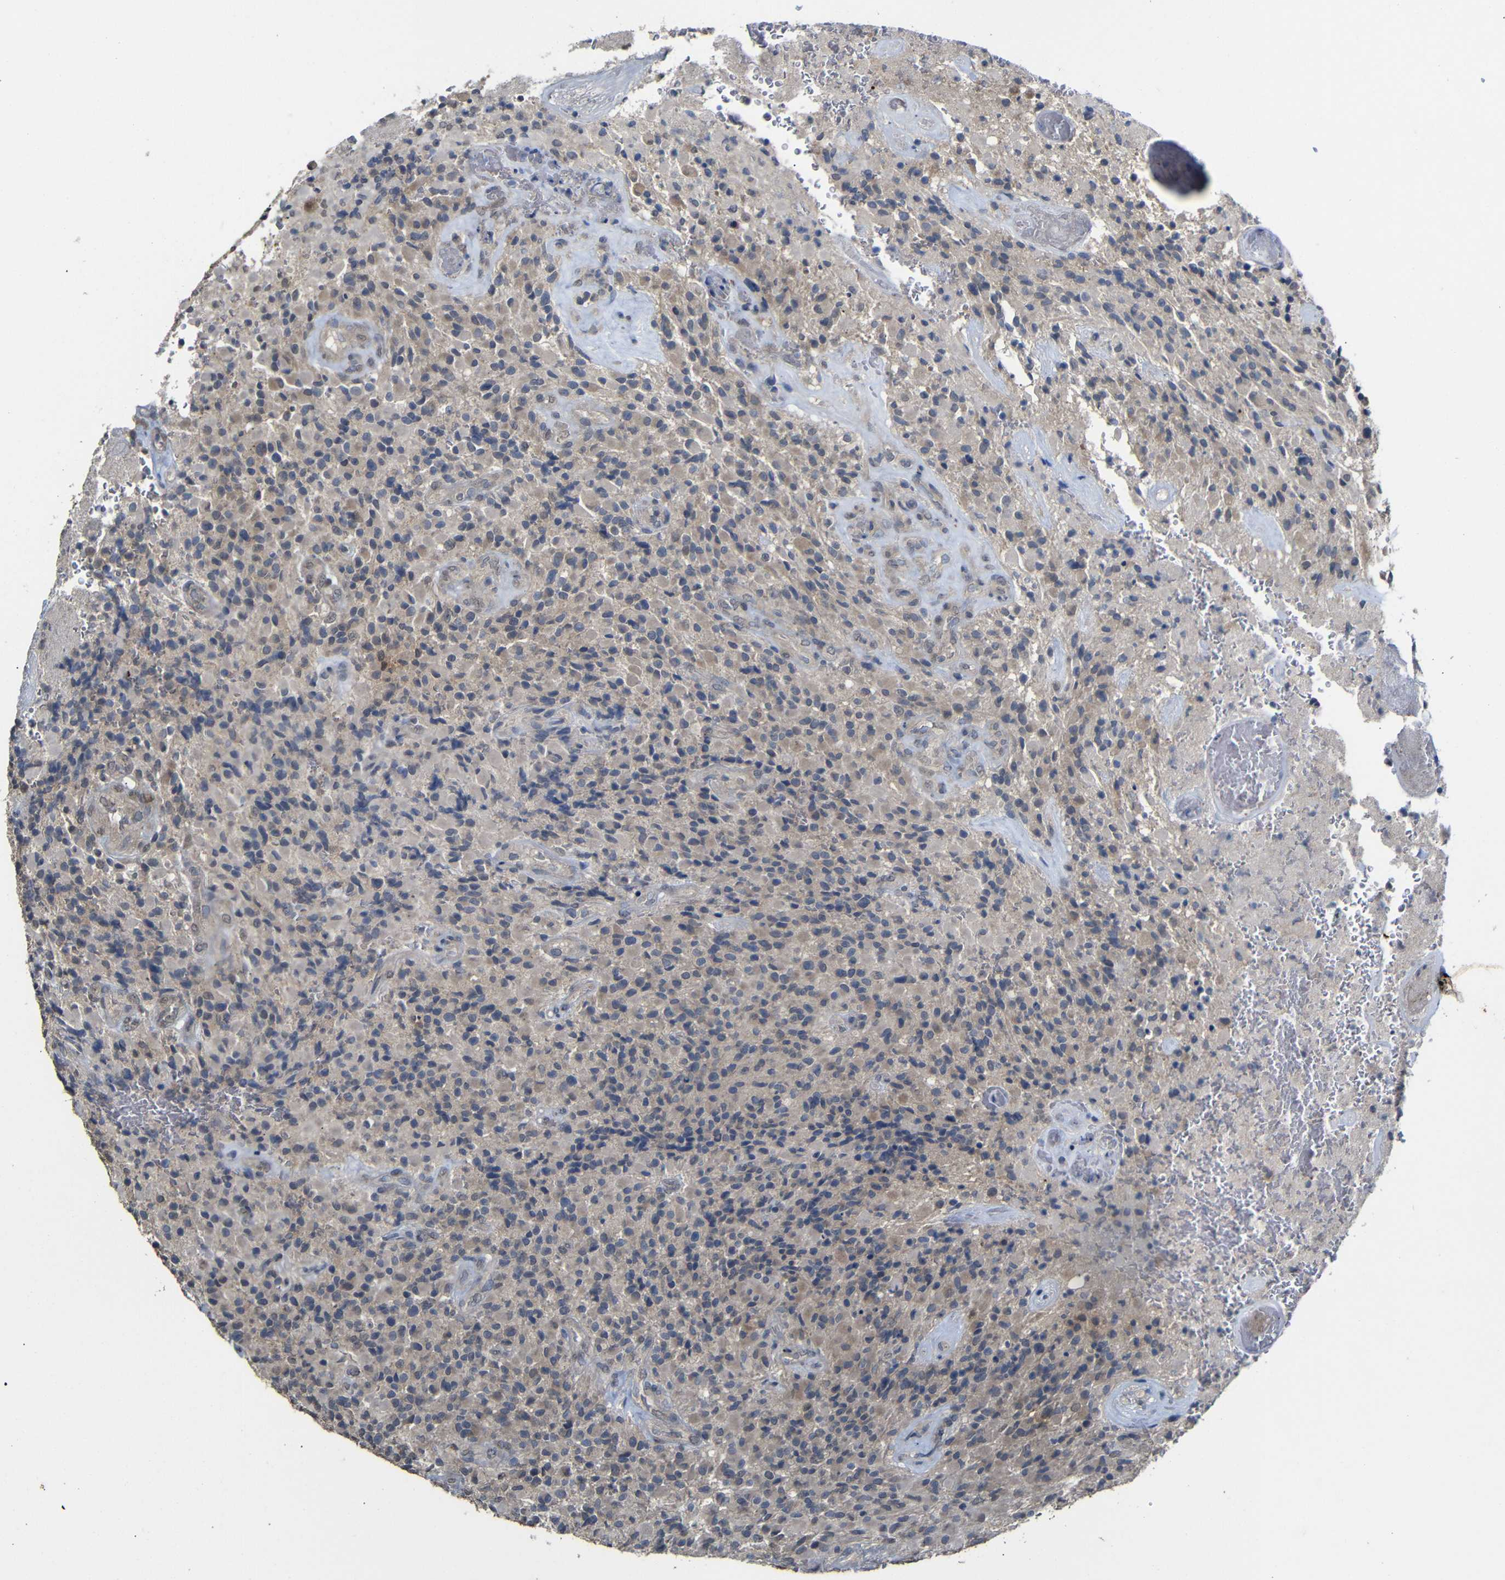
{"staining": {"intensity": "negative", "quantity": "none", "location": "none"}, "tissue": "glioma", "cell_type": "Tumor cells", "image_type": "cancer", "snomed": [{"axis": "morphology", "description": "Glioma, malignant, High grade"}, {"axis": "topography", "description": "Brain"}], "caption": "High power microscopy micrograph of an immunohistochemistry histopathology image of high-grade glioma (malignant), revealing no significant expression in tumor cells.", "gene": "ATG12", "patient": {"sex": "male", "age": 71}}